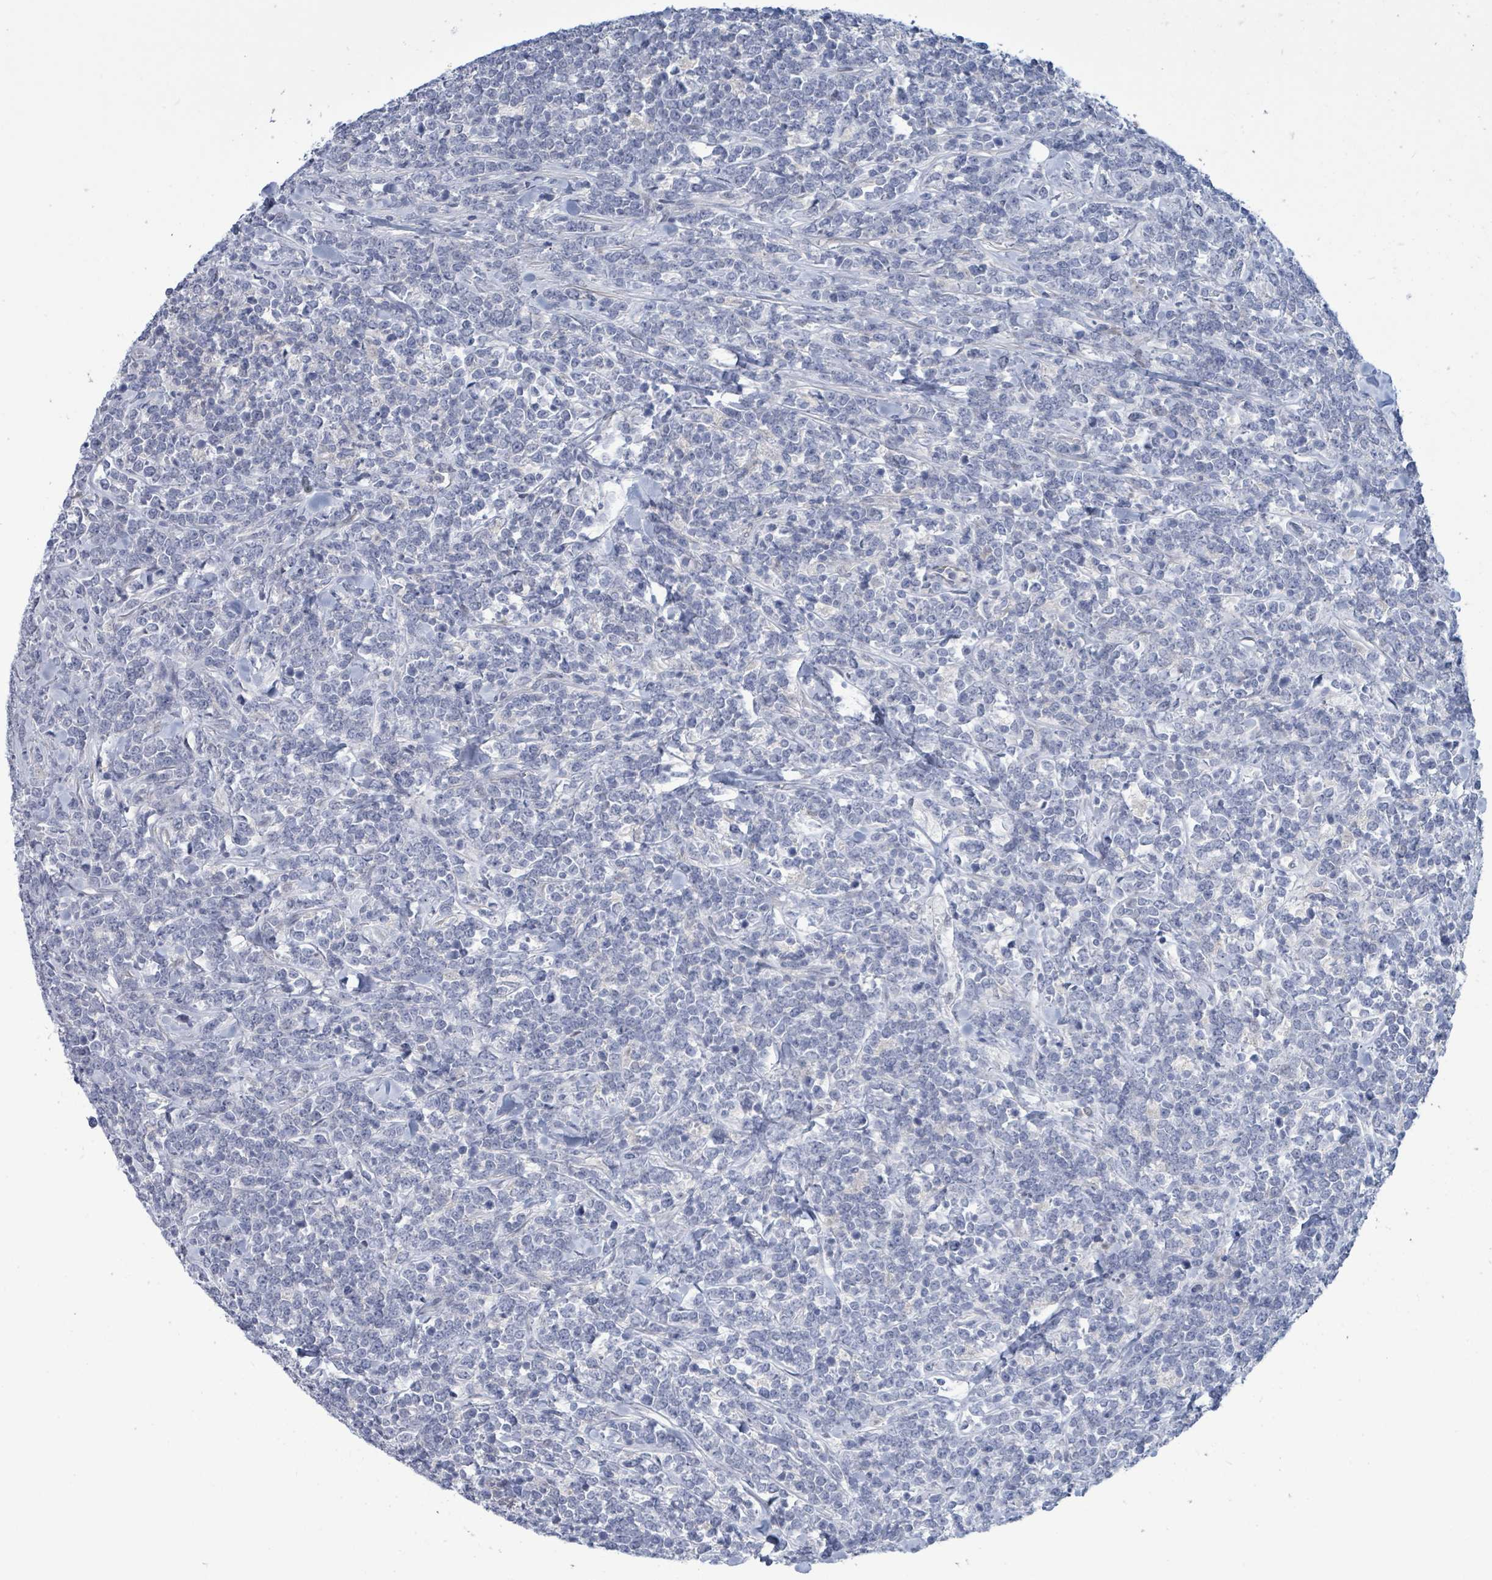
{"staining": {"intensity": "negative", "quantity": "none", "location": "none"}, "tissue": "lymphoma", "cell_type": "Tumor cells", "image_type": "cancer", "snomed": [{"axis": "morphology", "description": "Malignant lymphoma, non-Hodgkin's type, High grade"}, {"axis": "topography", "description": "Small intestine"}, {"axis": "topography", "description": "Colon"}], "caption": "Immunohistochemistry (IHC) image of lymphoma stained for a protein (brown), which demonstrates no positivity in tumor cells. (Immunohistochemistry (IHC), brightfield microscopy, high magnification).", "gene": "NTN3", "patient": {"sex": "male", "age": 8}}